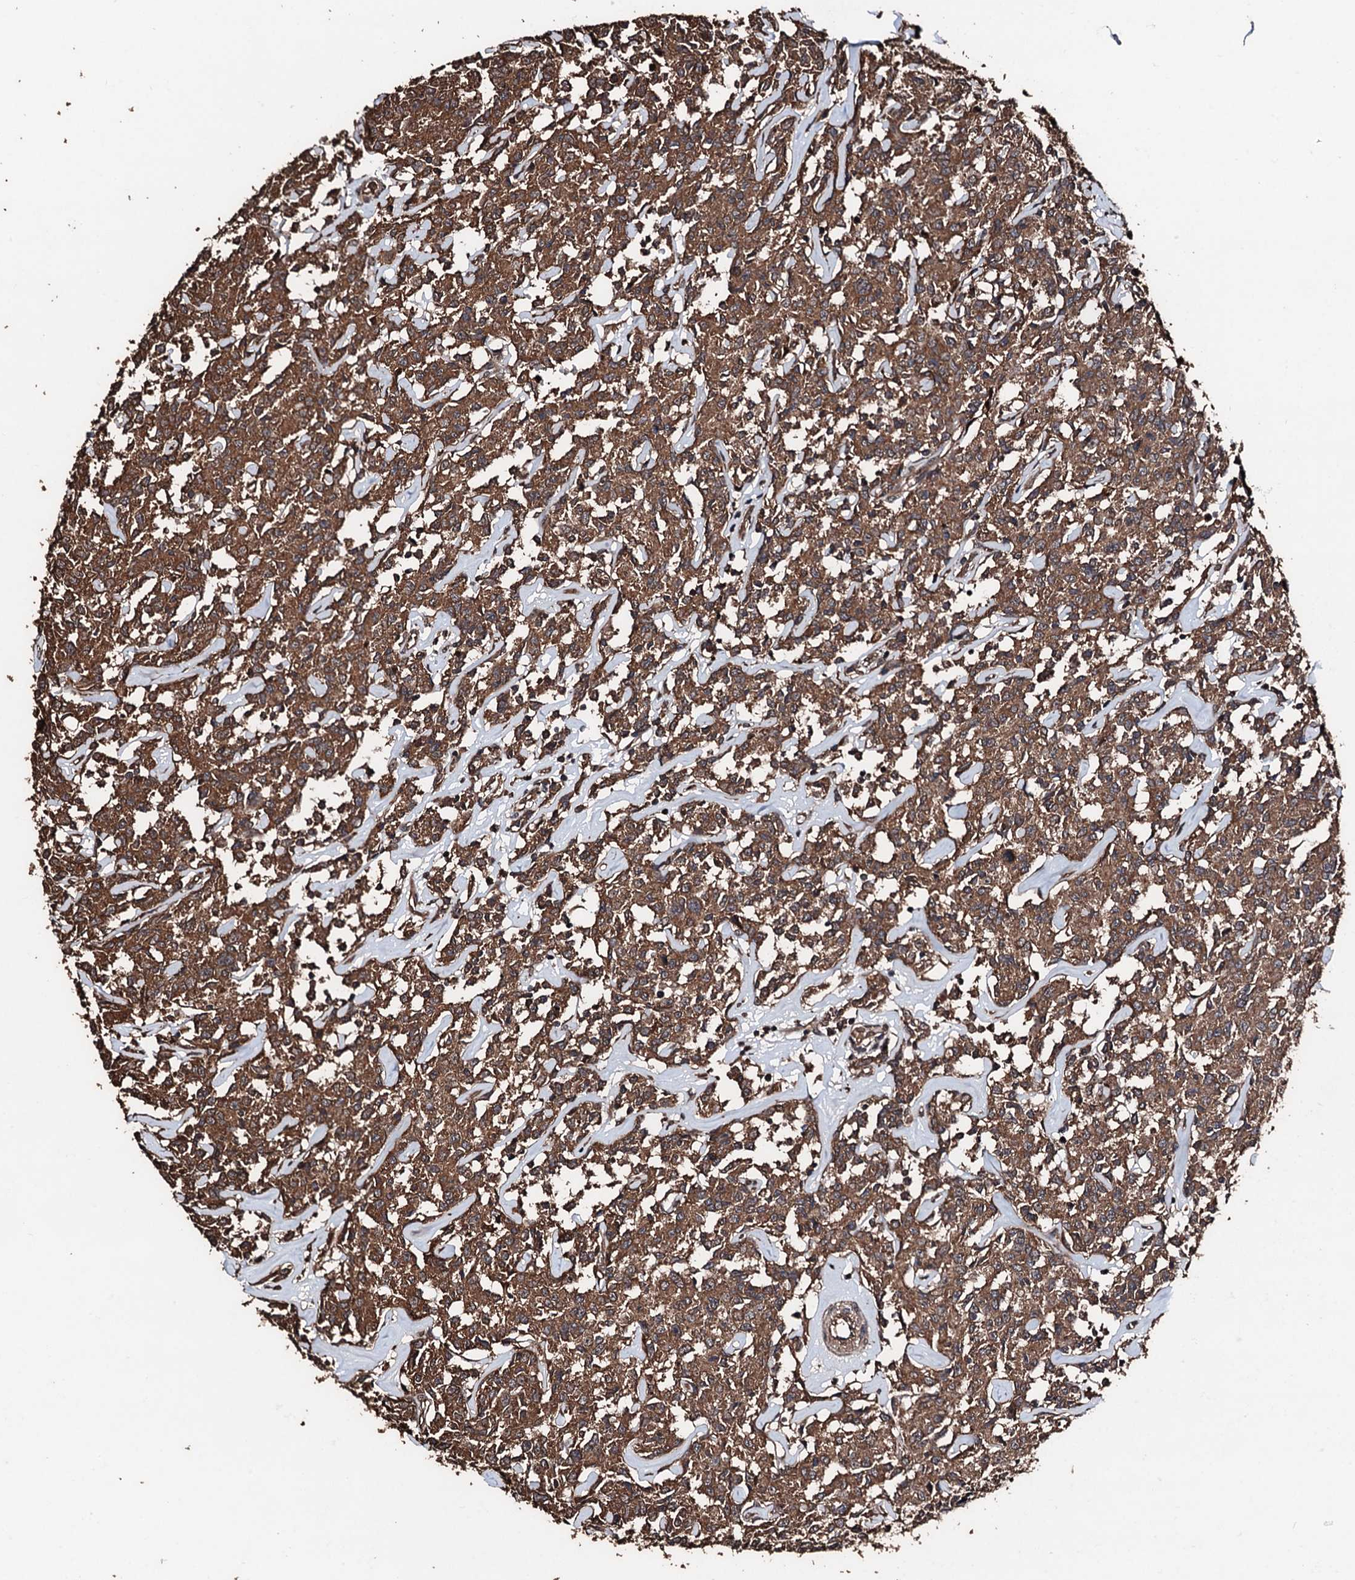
{"staining": {"intensity": "moderate", "quantity": ">75%", "location": "cytoplasmic/membranous"}, "tissue": "lymphoma", "cell_type": "Tumor cells", "image_type": "cancer", "snomed": [{"axis": "morphology", "description": "Malignant lymphoma, non-Hodgkin's type, Low grade"}, {"axis": "topography", "description": "Small intestine"}], "caption": "The micrograph shows immunohistochemical staining of low-grade malignant lymphoma, non-Hodgkin's type. There is moderate cytoplasmic/membranous expression is appreciated in about >75% of tumor cells.", "gene": "KIF18A", "patient": {"sex": "female", "age": 59}}